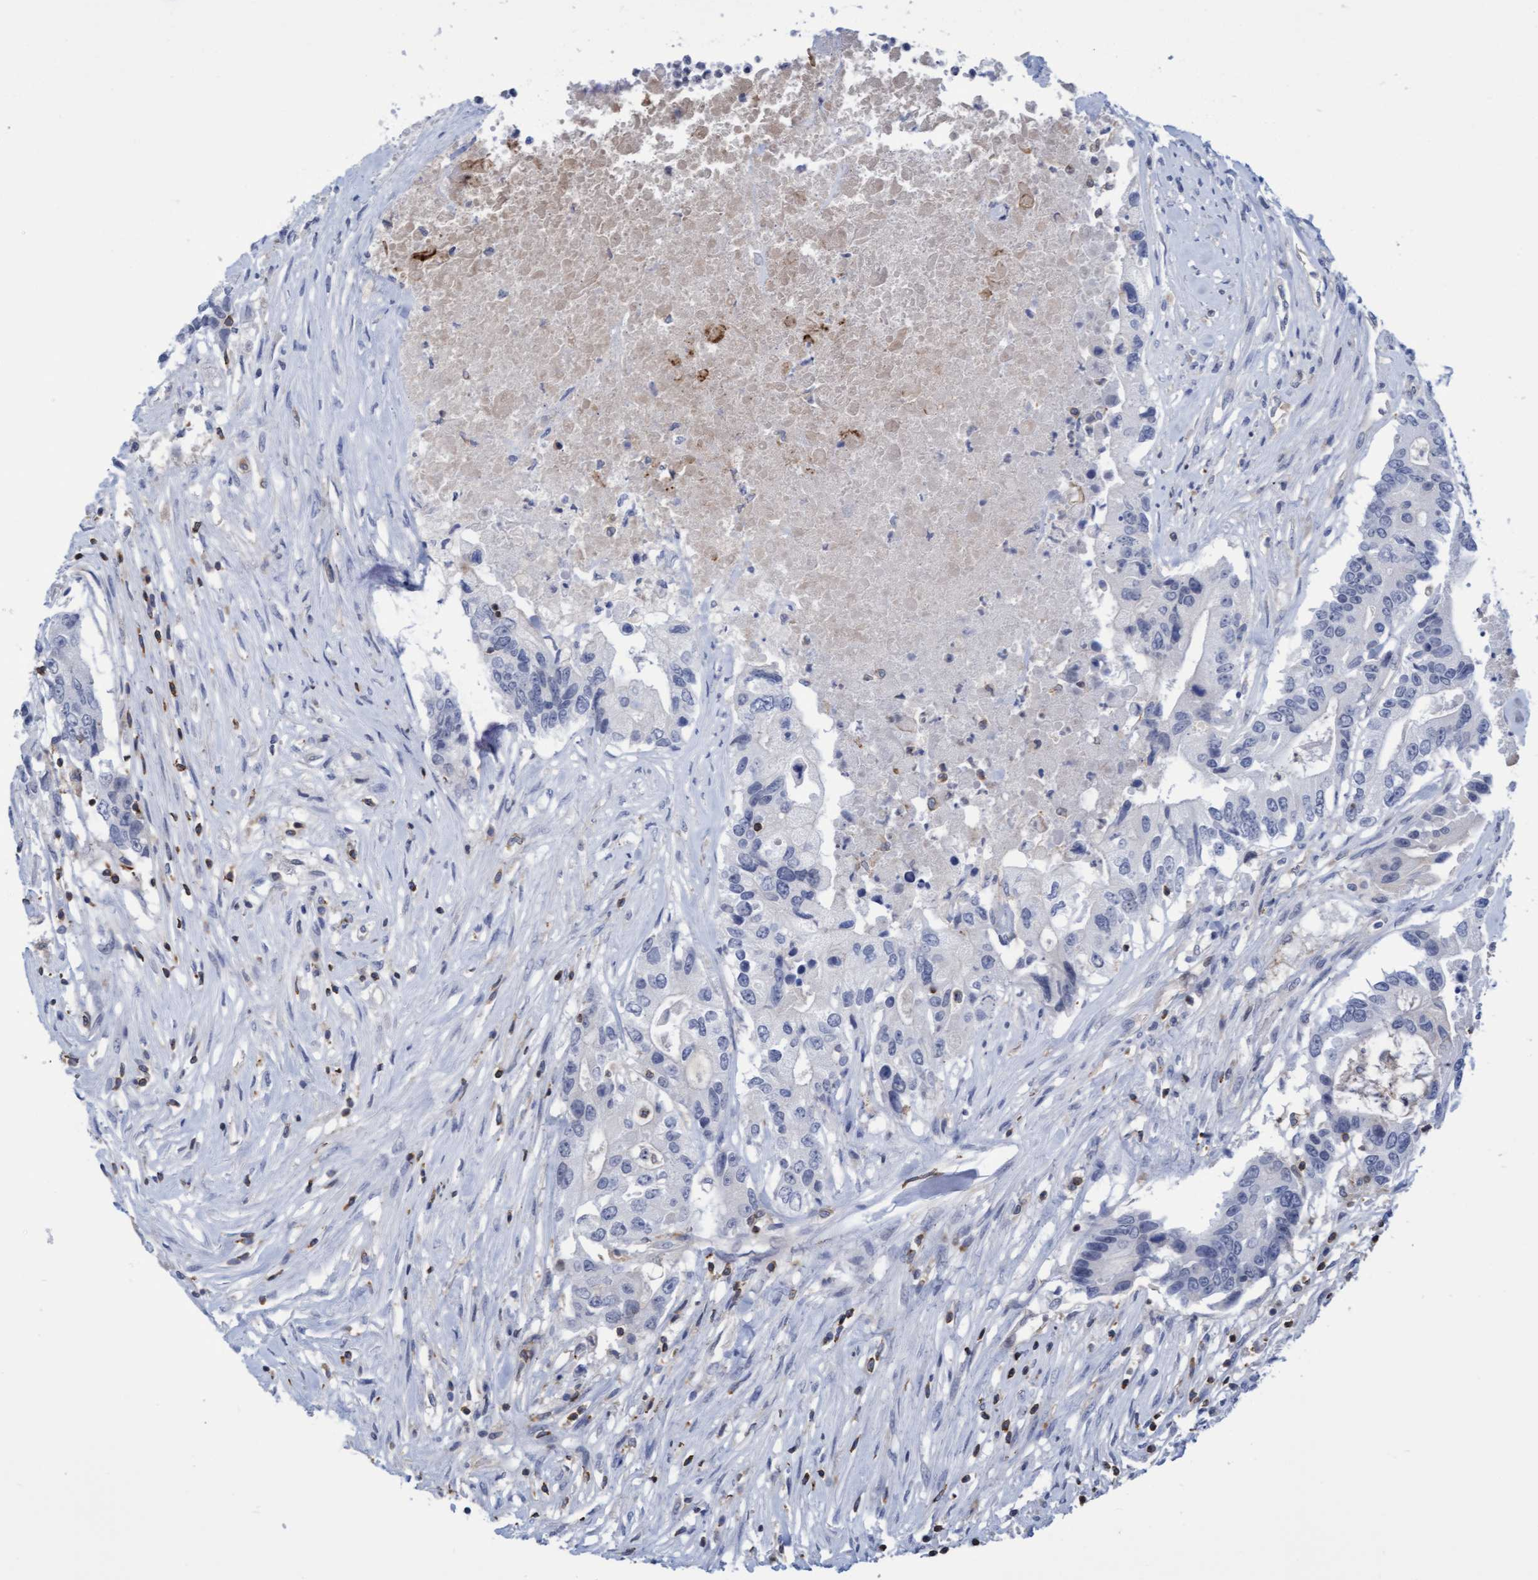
{"staining": {"intensity": "negative", "quantity": "none", "location": "none"}, "tissue": "colorectal cancer", "cell_type": "Tumor cells", "image_type": "cancer", "snomed": [{"axis": "morphology", "description": "Adenocarcinoma, NOS"}, {"axis": "topography", "description": "Colon"}], "caption": "DAB immunohistochemical staining of adenocarcinoma (colorectal) demonstrates no significant expression in tumor cells. Nuclei are stained in blue.", "gene": "FNBP1", "patient": {"sex": "female", "age": 77}}